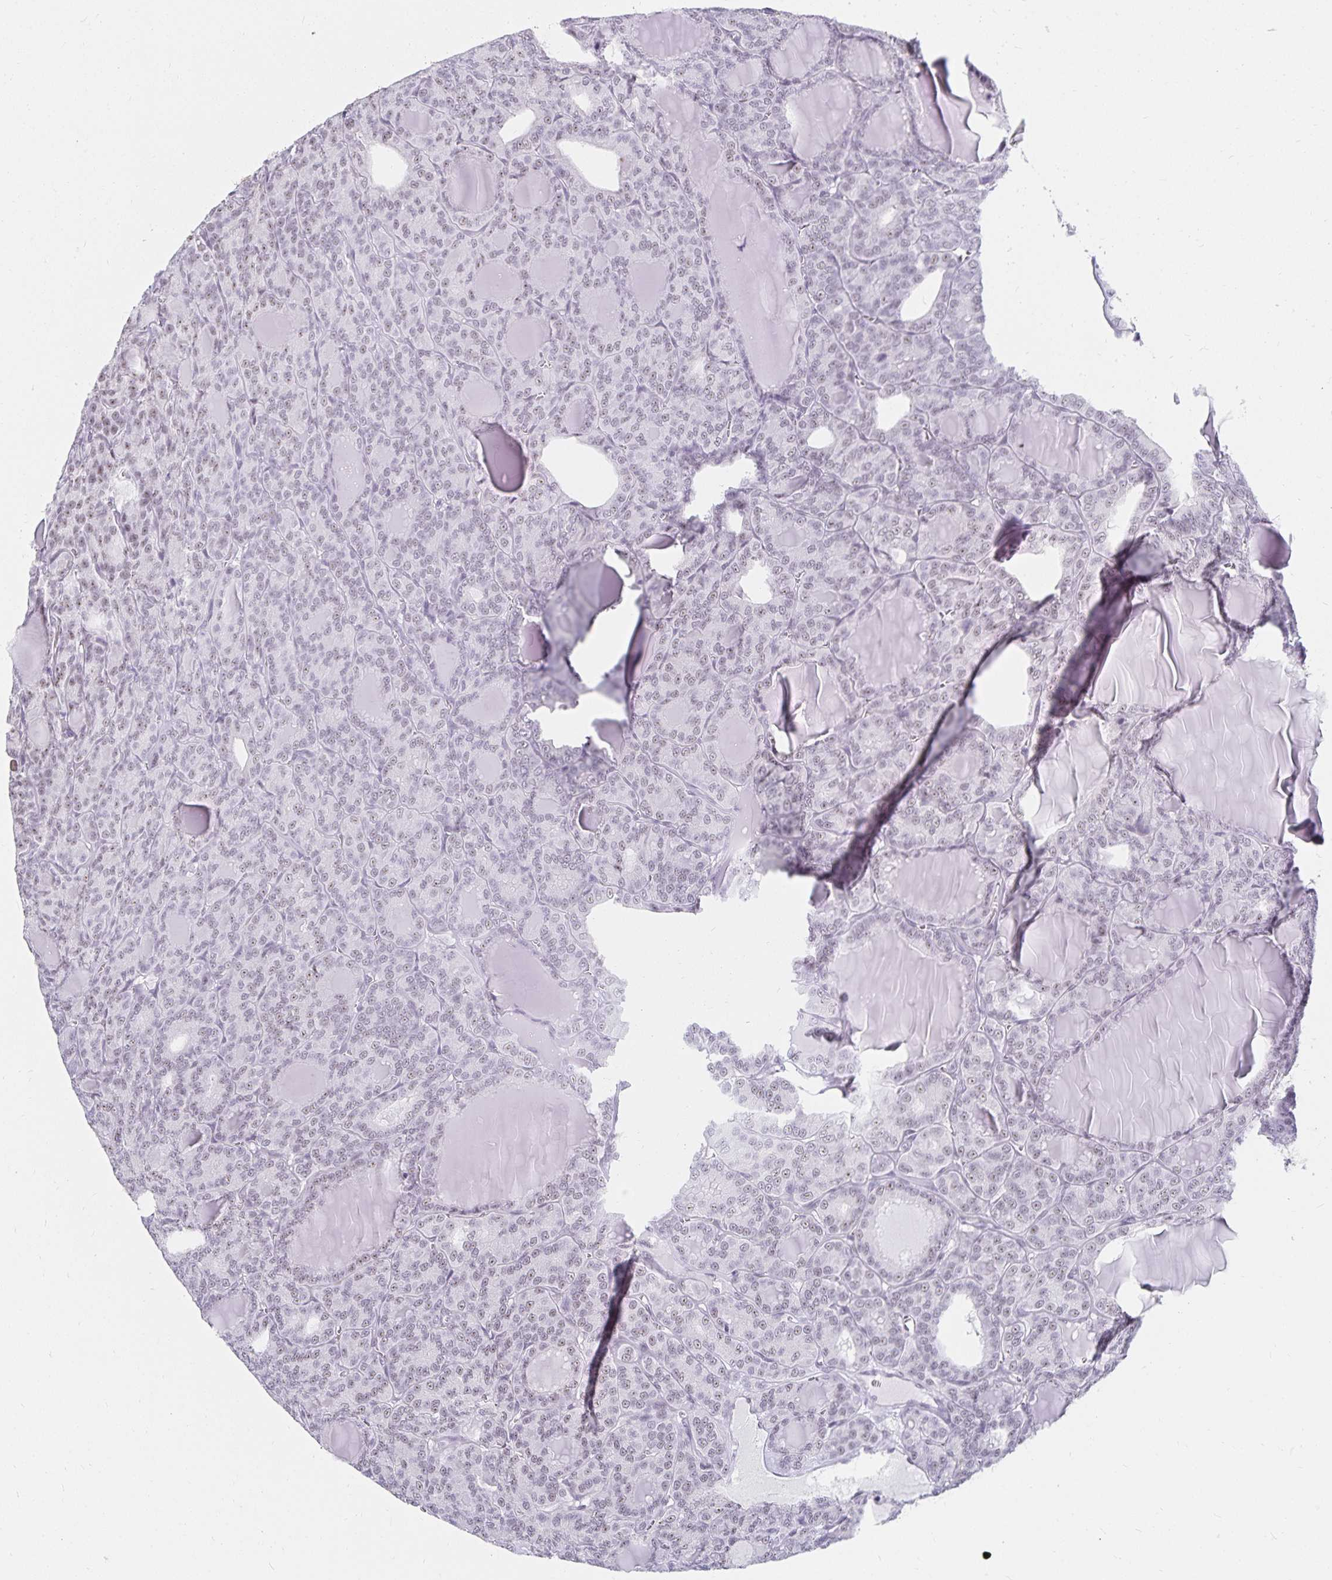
{"staining": {"intensity": "weak", "quantity": "25%-75%", "location": "nuclear"}, "tissue": "thyroid cancer", "cell_type": "Tumor cells", "image_type": "cancer", "snomed": [{"axis": "morphology", "description": "Follicular adenoma carcinoma, NOS"}, {"axis": "topography", "description": "Thyroid gland"}], "caption": "This is a micrograph of IHC staining of thyroid follicular adenoma carcinoma, which shows weak expression in the nuclear of tumor cells.", "gene": "C20orf85", "patient": {"sex": "male", "age": 74}}